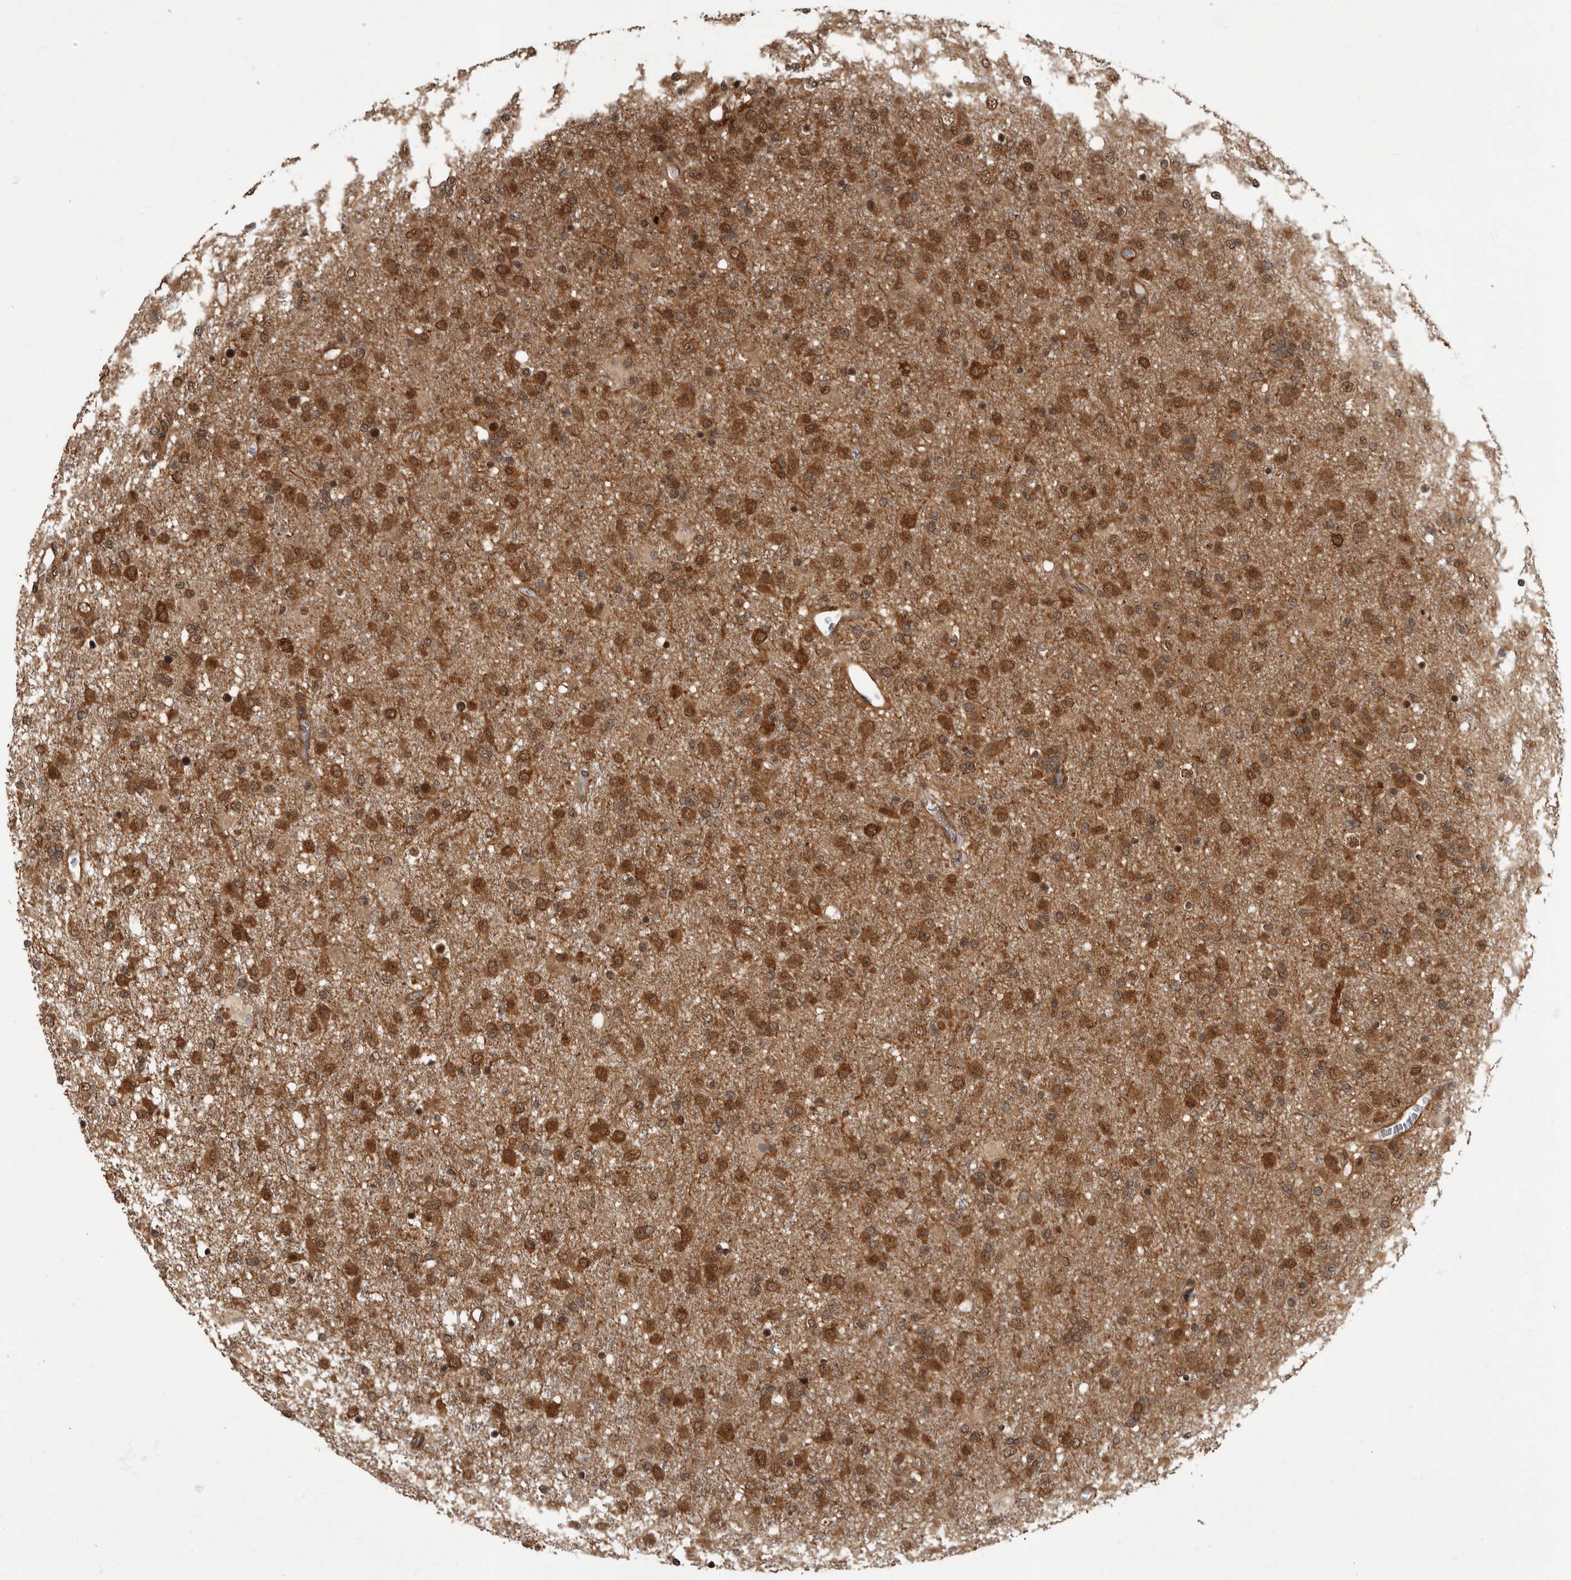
{"staining": {"intensity": "moderate", "quantity": ">75%", "location": "cytoplasmic/membranous,nuclear"}, "tissue": "glioma", "cell_type": "Tumor cells", "image_type": "cancer", "snomed": [{"axis": "morphology", "description": "Glioma, malignant, Low grade"}, {"axis": "topography", "description": "Brain"}], "caption": "Tumor cells show moderate cytoplasmic/membranous and nuclear staining in about >75% of cells in glioma. (IHC, brightfield microscopy, high magnification).", "gene": "VPS50", "patient": {"sex": "male", "age": 65}}